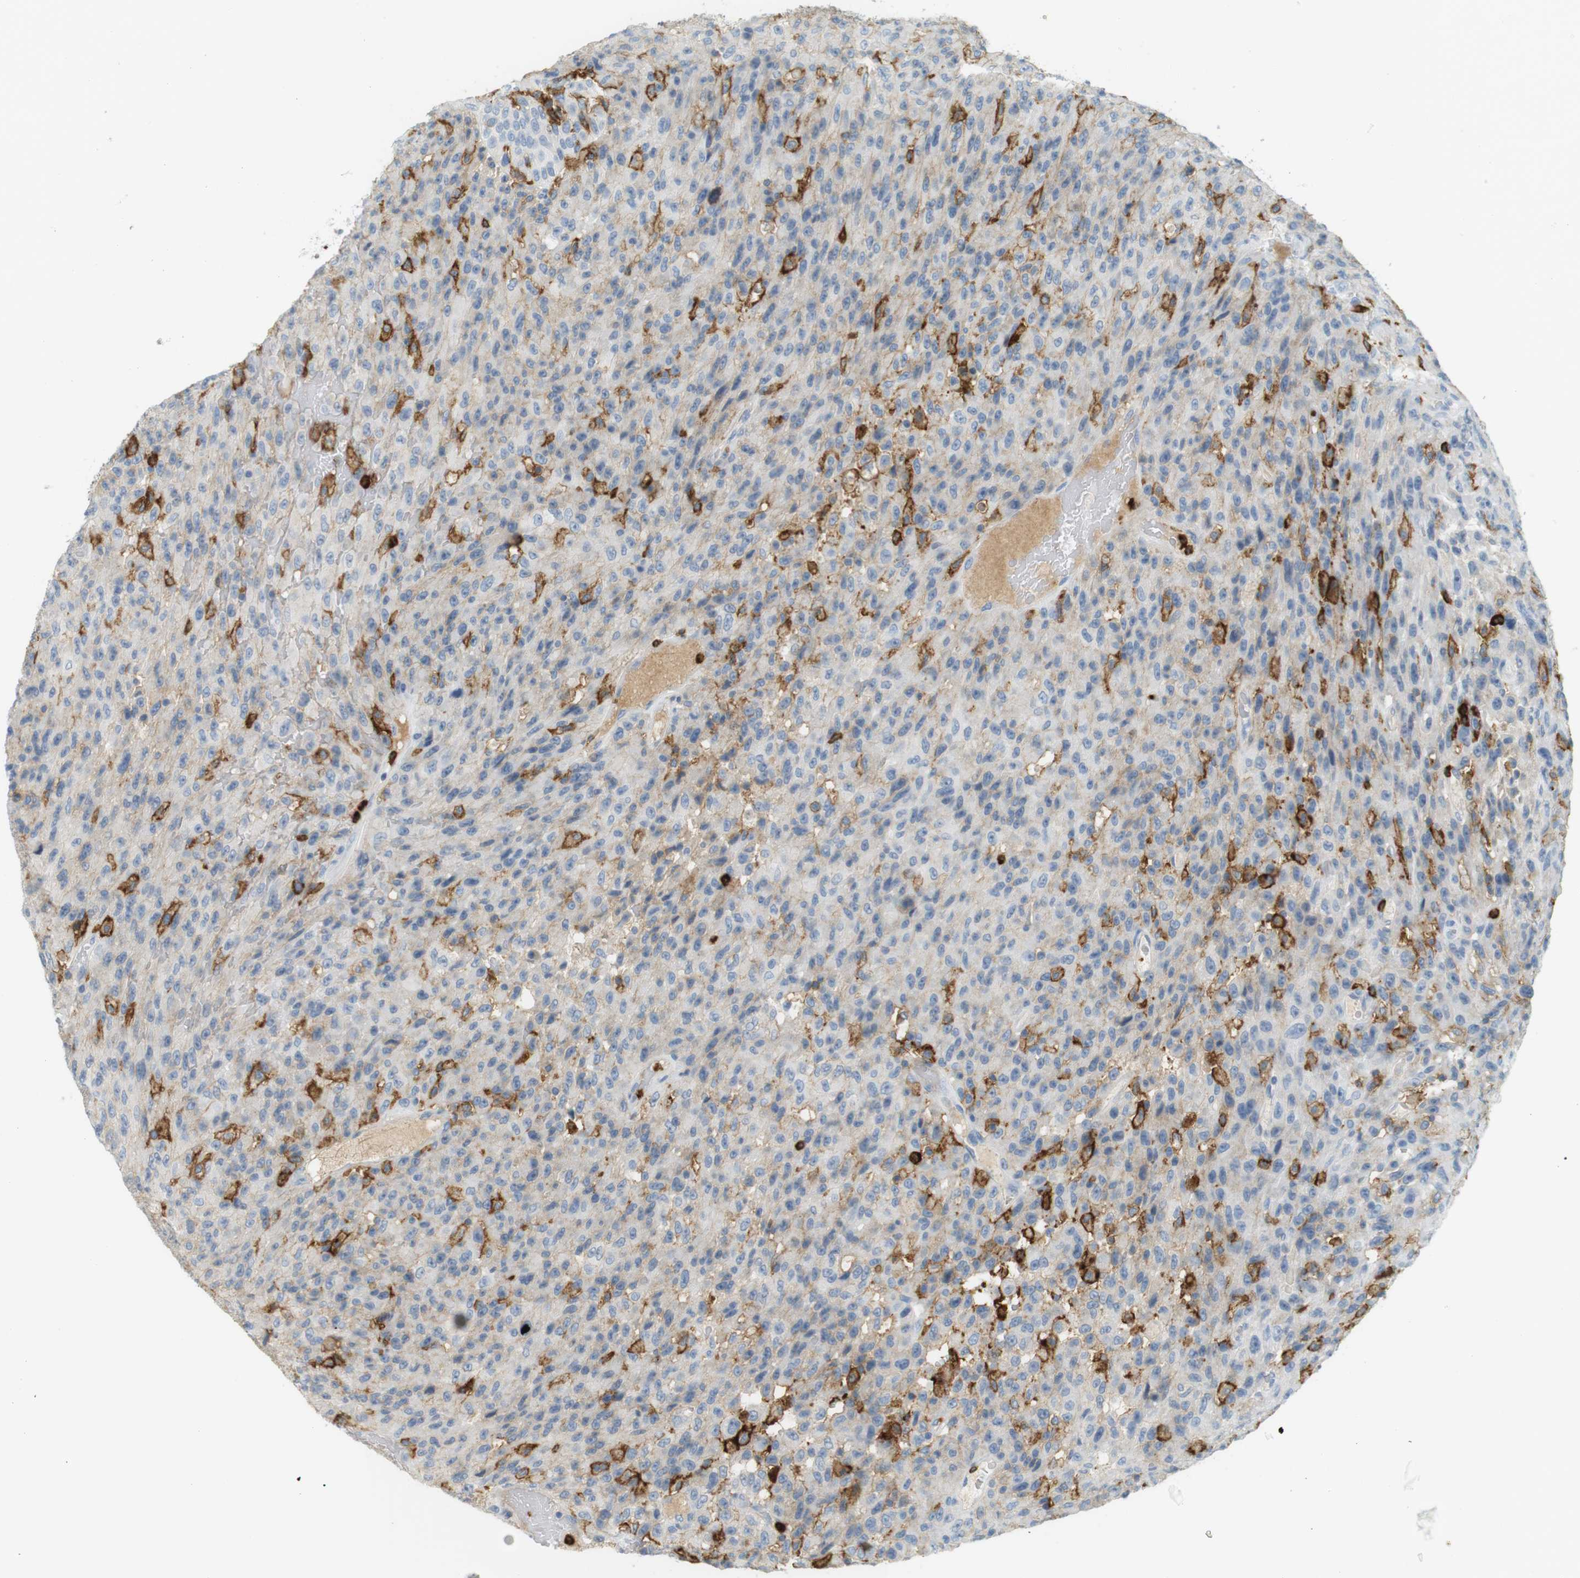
{"staining": {"intensity": "negative", "quantity": "none", "location": "none"}, "tissue": "urothelial cancer", "cell_type": "Tumor cells", "image_type": "cancer", "snomed": [{"axis": "morphology", "description": "Urothelial carcinoma, High grade"}, {"axis": "topography", "description": "Urinary bladder"}], "caption": "DAB (3,3'-diaminobenzidine) immunohistochemical staining of urothelial cancer exhibits no significant expression in tumor cells. (Immunohistochemistry, brightfield microscopy, high magnification).", "gene": "SIRPA", "patient": {"sex": "male", "age": 66}}